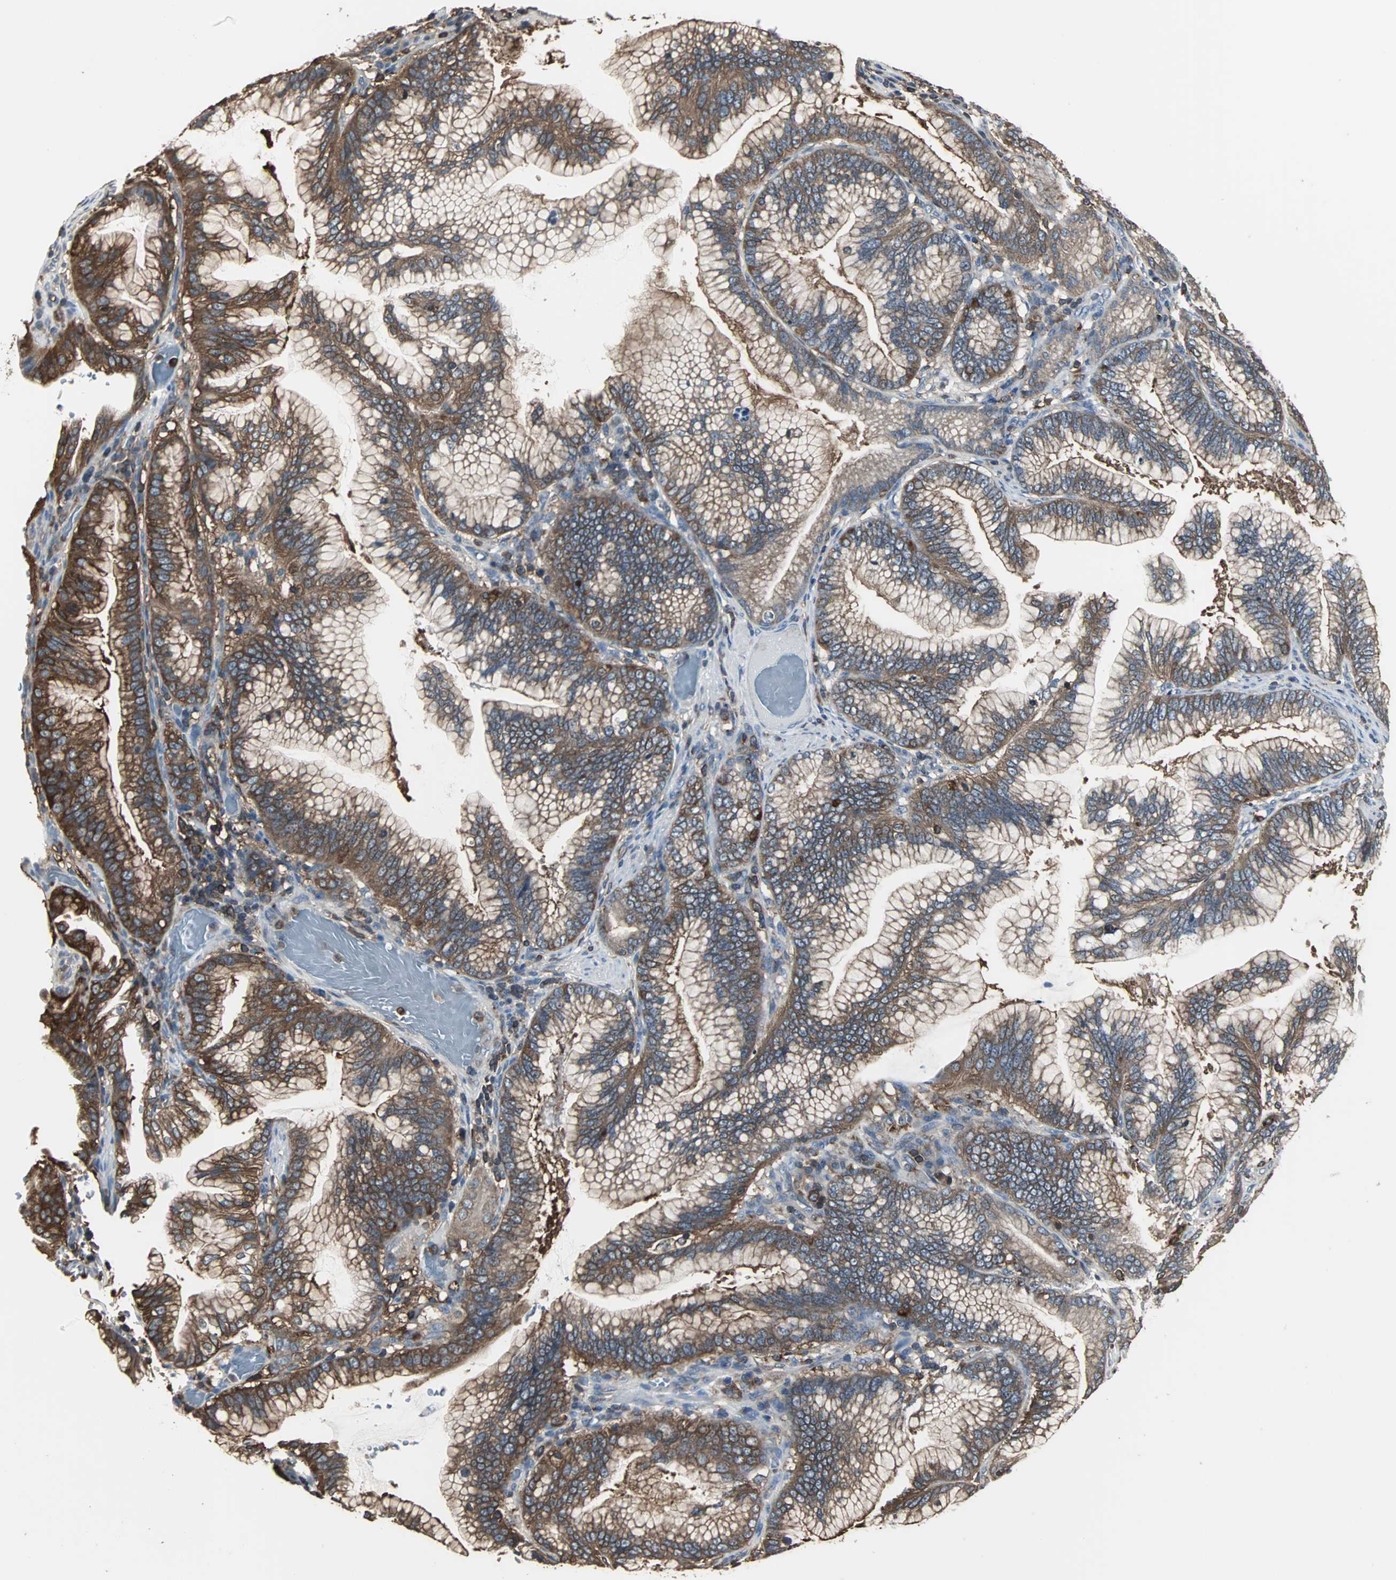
{"staining": {"intensity": "strong", "quantity": ">75%", "location": "cytoplasmic/membranous"}, "tissue": "pancreatic cancer", "cell_type": "Tumor cells", "image_type": "cancer", "snomed": [{"axis": "morphology", "description": "Adenocarcinoma, NOS"}, {"axis": "topography", "description": "Pancreas"}], "caption": "This histopathology image demonstrates immunohistochemistry (IHC) staining of human pancreatic cancer, with high strong cytoplasmic/membranous expression in approximately >75% of tumor cells.", "gene": "LRRFIP1", "patient": {"sex": "female", "age": 64}}